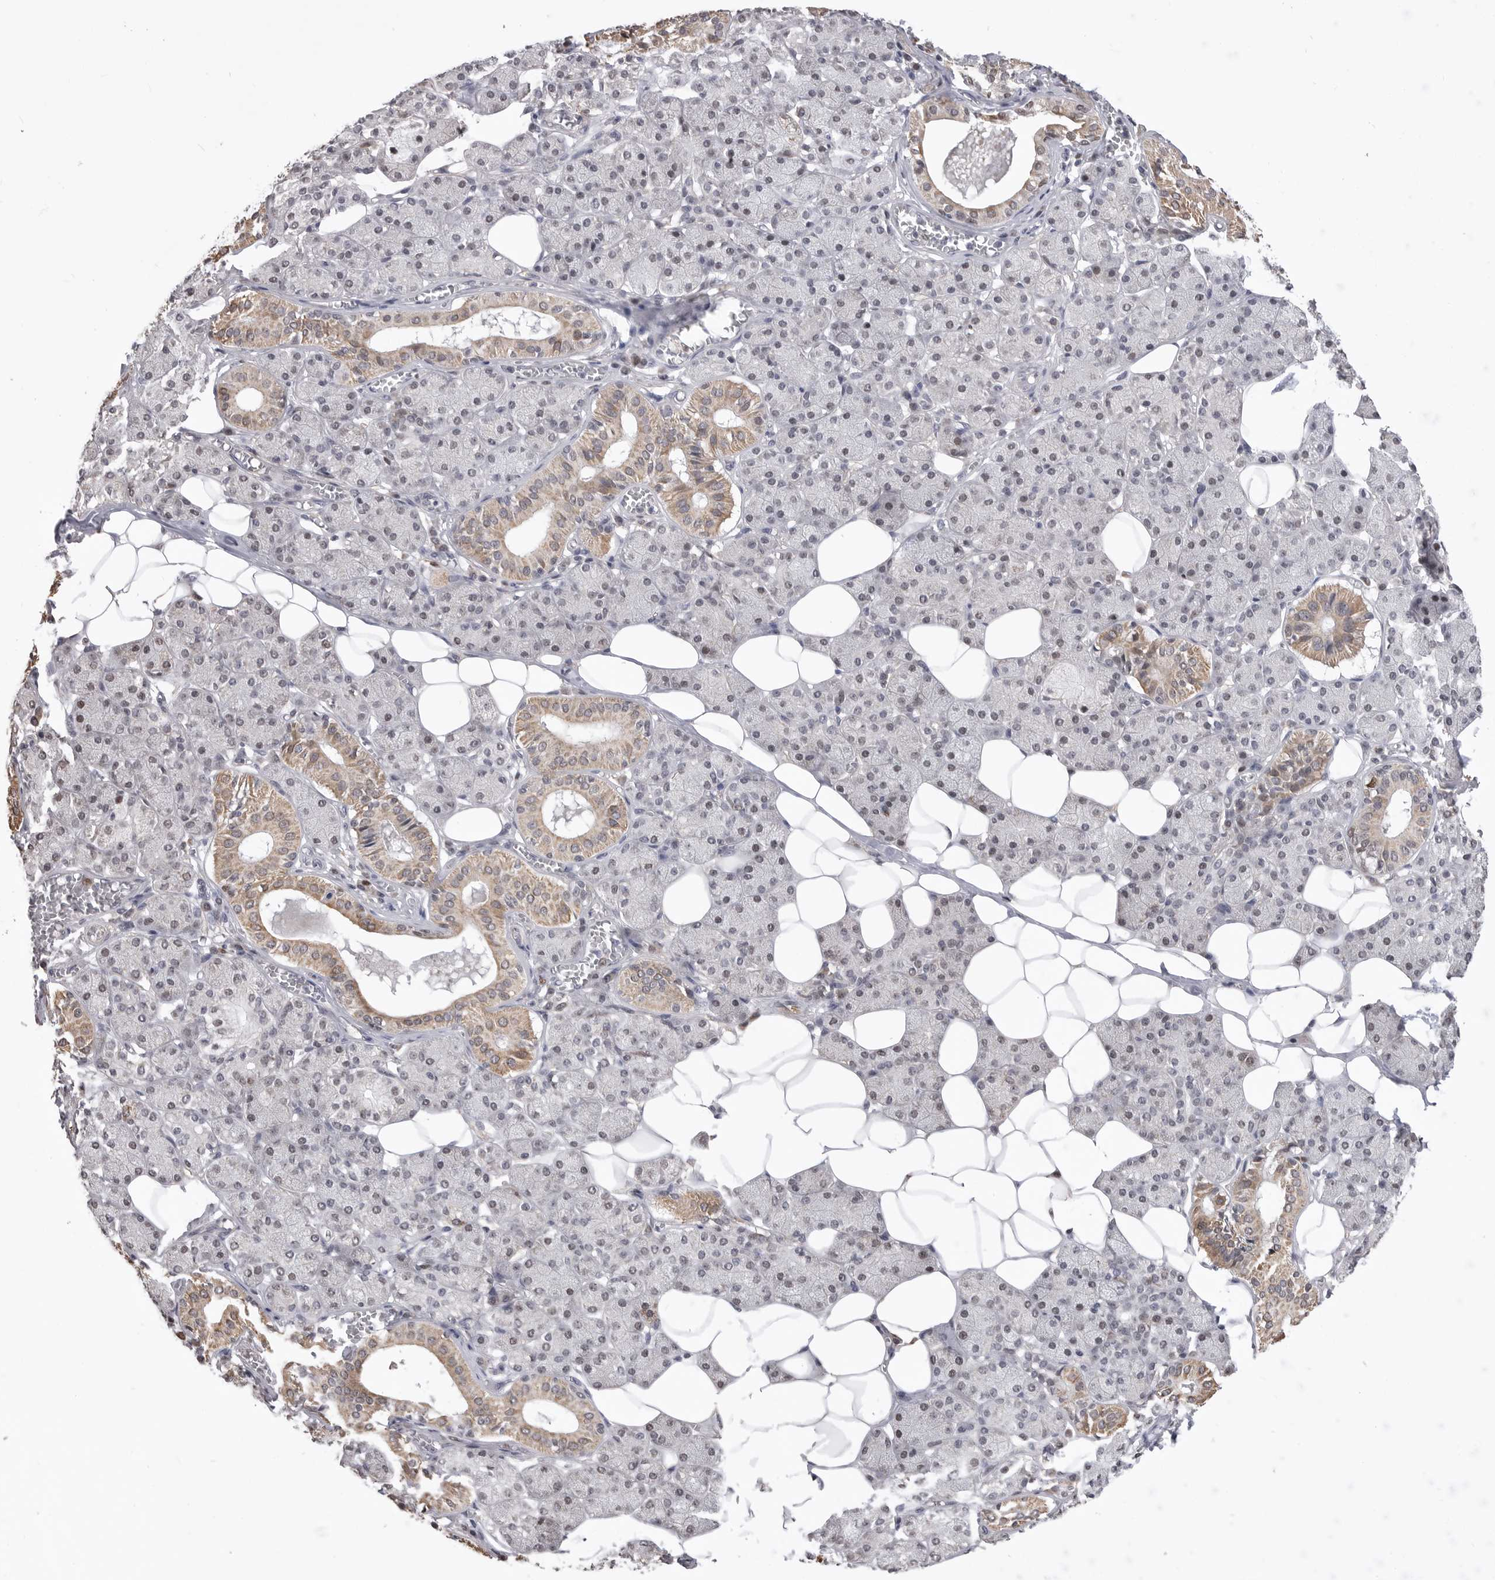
{"staining": {"intensity": "moderate", "quantity": "<25%", "location": "cytoplasmic/membranous,nuclear"}, "tissue": "salivary gland", "cell_type": "Glandular cells", "image_type": "normal", "snomed": [{"axis": "morphology", "description": "Normal tissue, NOS"}, {"axis": "topography", "description": "Salivary gland"}], "caption": "Immunohistochemistry of normal human salivary gland reveals low levels of moderate cytoplasmic/membranous,nuclear expression in approximately <25% of glandular cells. (IHC, brightfield microscopy, high magnification).", "gene": "SMARCC1", "patient": {"sex": "female", "age": 33}}